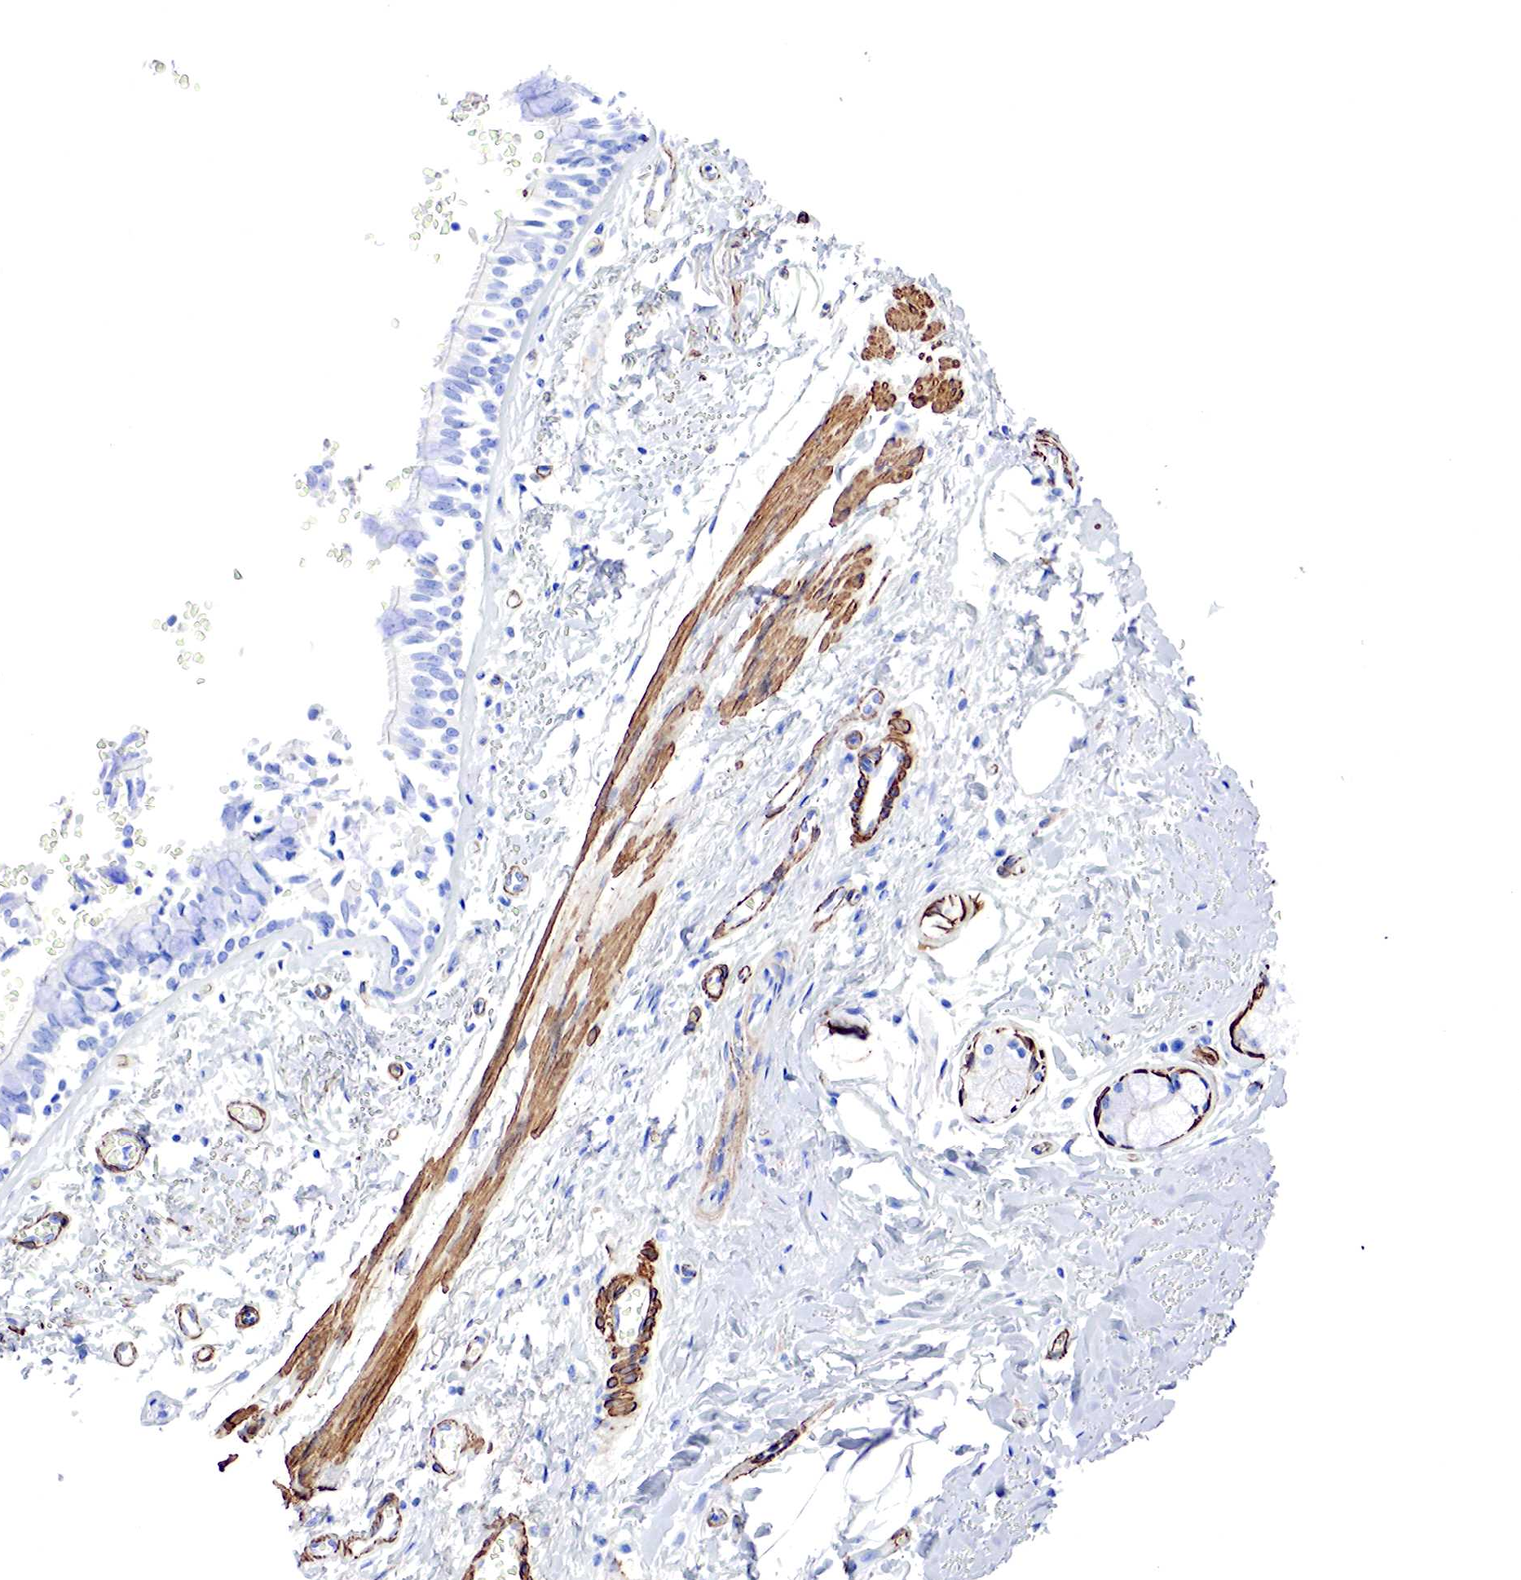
{"staining": {"intensity": "negative", "quantity": "none", "location": "none"}, "tissue": "bronchus", "cell_type": "Respiratory epithelial cells", "image_type": "normal", "snomed": [{"axis": "morphology", "description": "Normal tissue, NOS"}, {"axis": "topography", "description": "Cartilage tissue"}, {"axis": "topography", "description": "Lung"}], "caption": "An immunohistochemistry photomicrograph of unremarkable bronchus is shown. There is no staining in respiratory epithelial cells of bronchus.", "gene": "TPM1", "patient": {"sex": "male", "age": 65}}